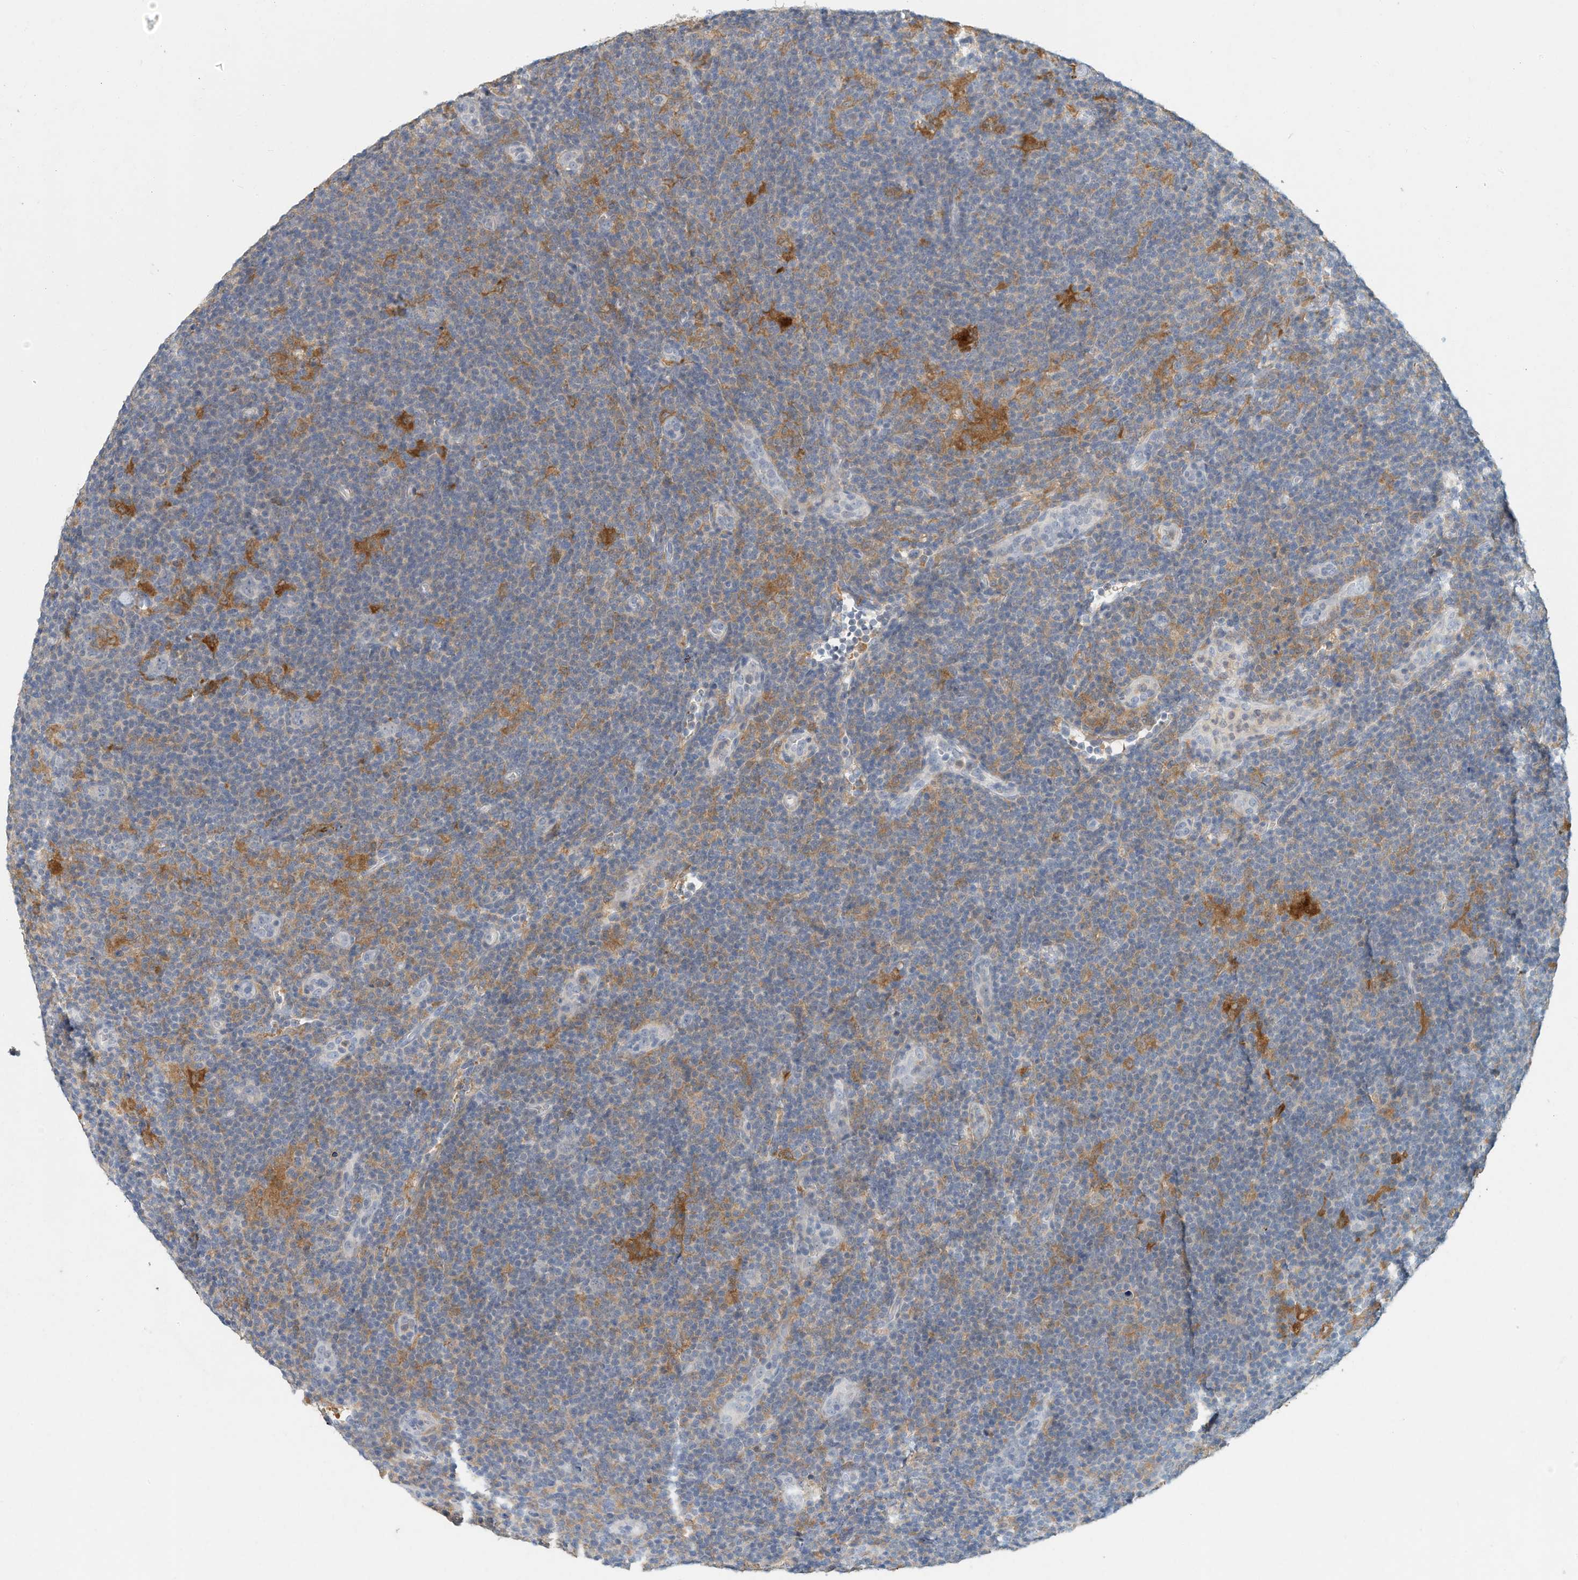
{"staining": {"intensity": "negative", "quantity": "none", "location": "none"}, "tissue": "lymphoma", "cell_type": "Tumor cells", "image_type": "cancer", "snomed": [{"axis": "morphology", "description": "Hodgkin's disease, NOS"}, {"axis": "topography", "description": "Lymph node"}], "caption": "Immunohistochemical staining of human lymphoma demonstrates no significant staining in tumor cells. (Immunohistochemistry (ihc), brightfield microscopy, high magnification).", "gene": "MICAL1", "patient": {"sex": "female", "age": 57}}